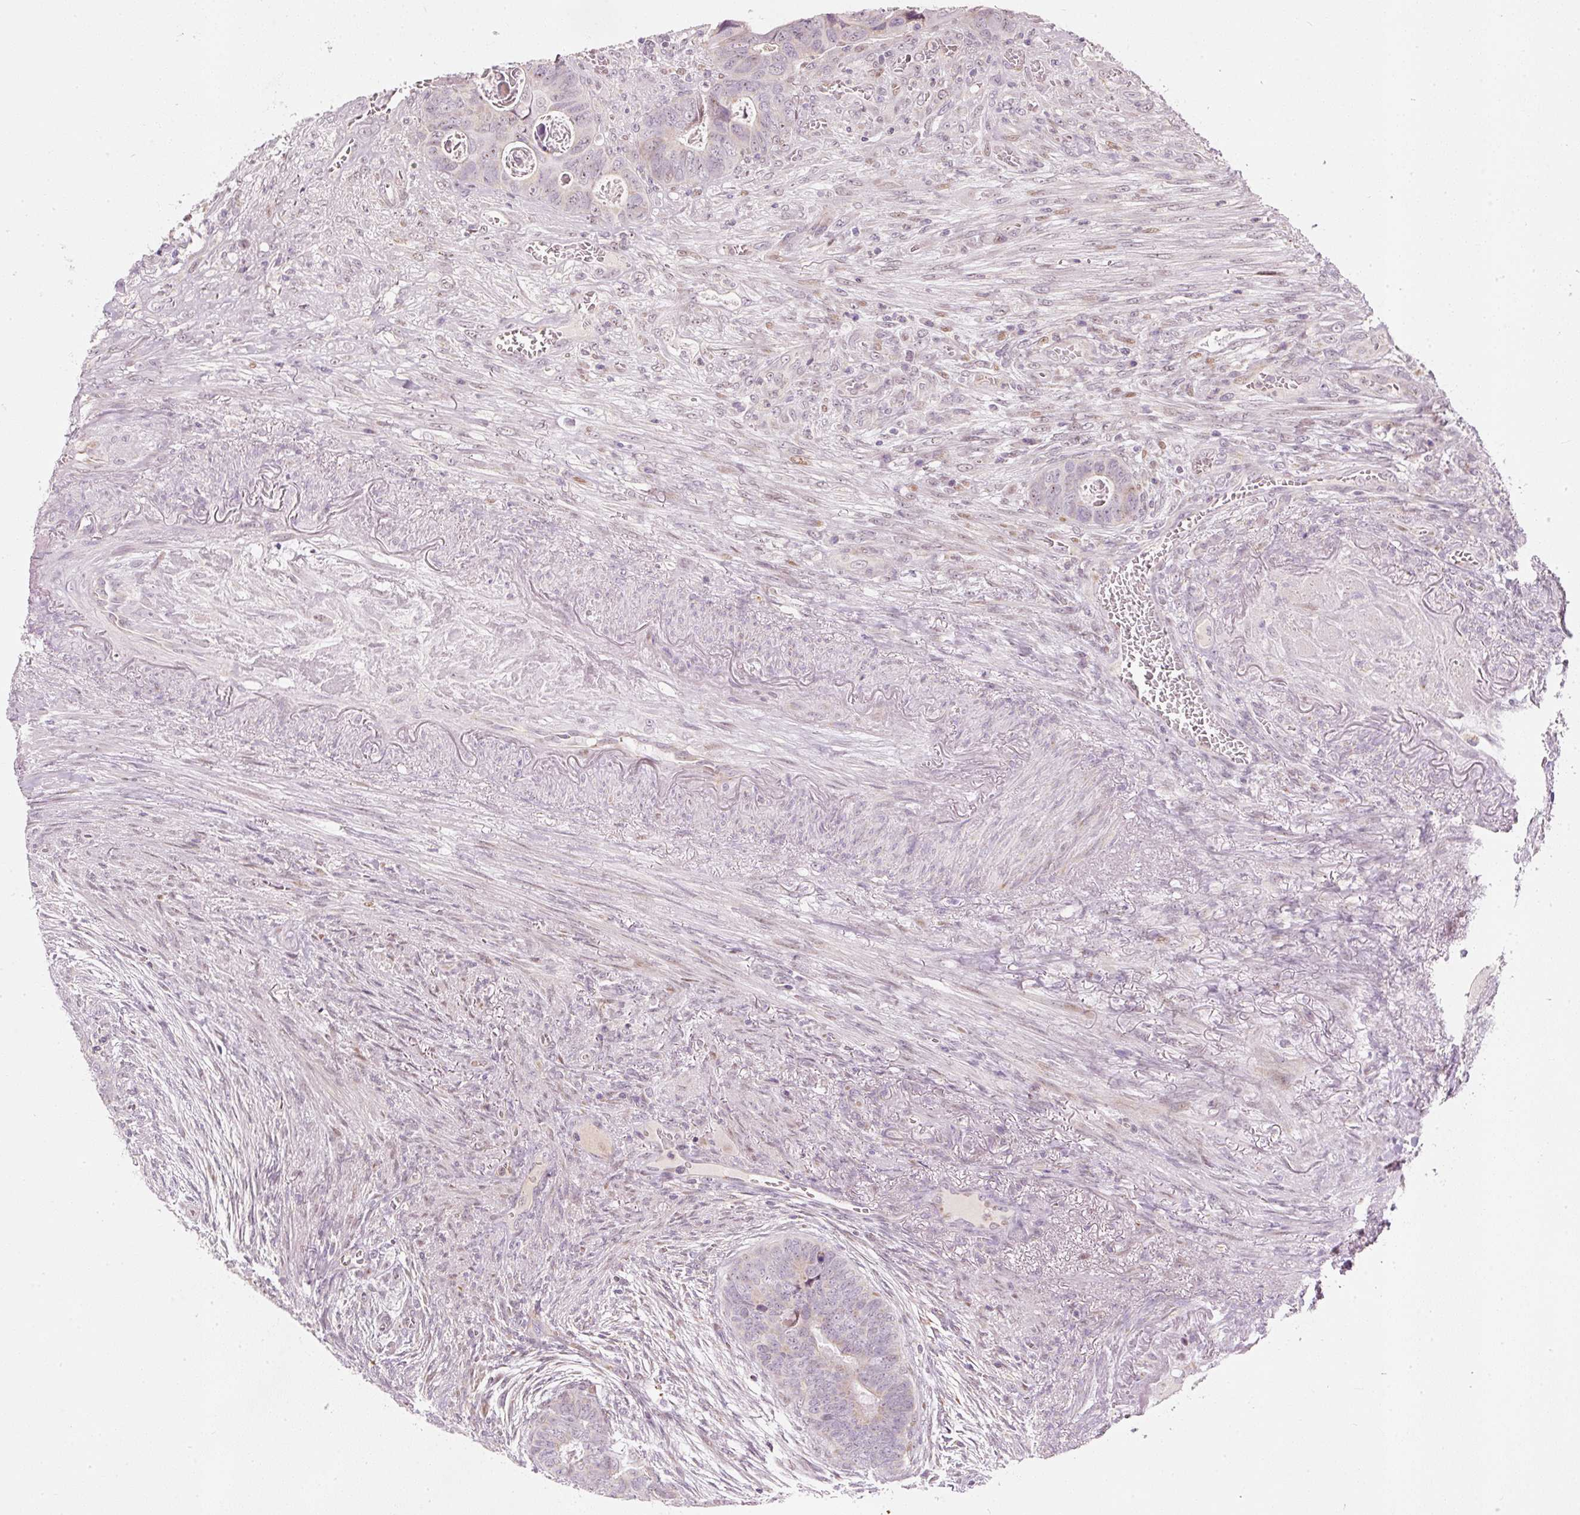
{"staining": {"intensity": "negative", "quantity": "none", "location": "none"}, "tissue": "colorectal cancer", "cell_type": "Tumor cells", "image_type": "cancer", "snomed": [{"axis": "morphology", "description": "Adenocarcinoma, NOS"}, {"axis": "topography", "description": "Rectum"}], "caption": "High magnification brightfield microscopy of colorectal adenocarcinoma stained with DAB (3,3'-diaminobenzidine) (brown) and counterstained with hematoxylin (blue): tumor cells show no significant positivity.", "gene": "RNF39", "patient": {"sex": "female", "age": 78}}